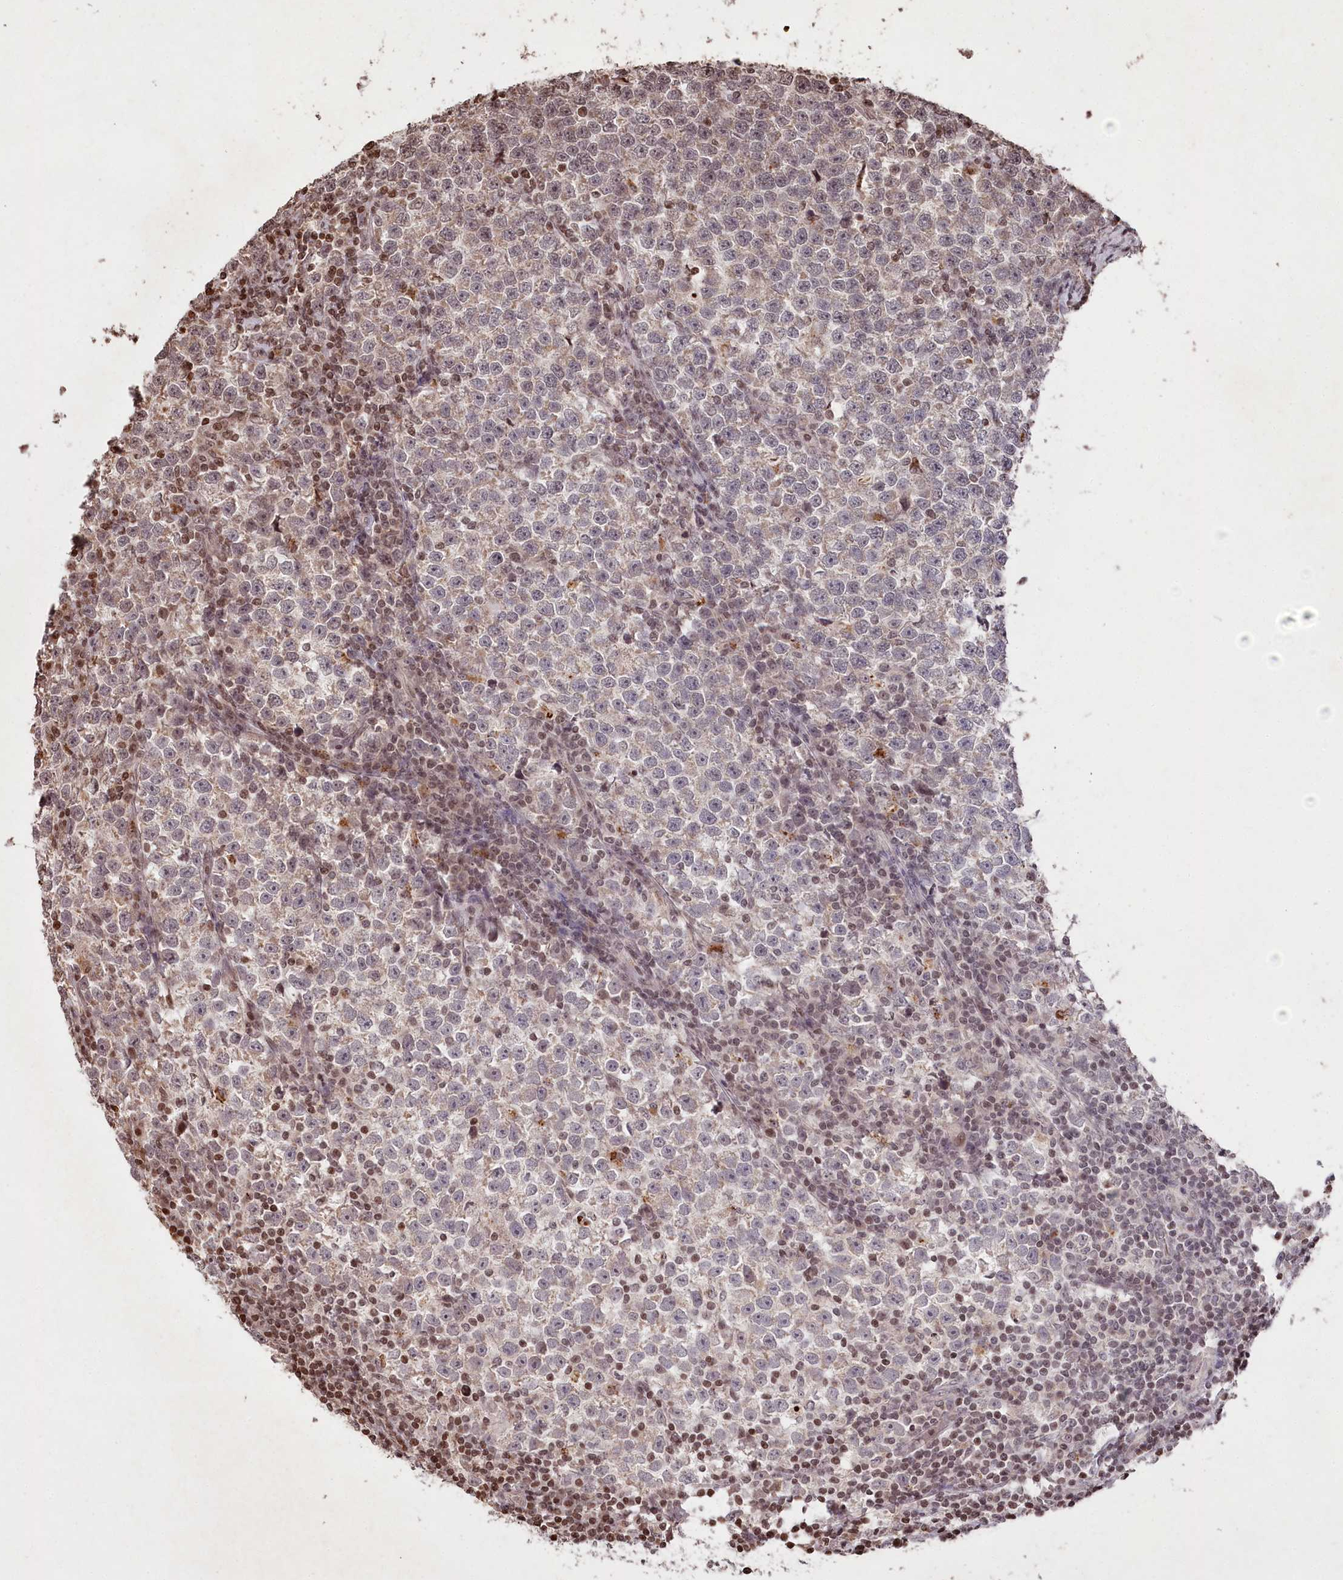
{"staining": {"intensity": "weak", "quantity": "<25%", "location": "cytoplasmic/membranous"}, "tissue": "testis cancer", "cell_type": "Tumor cells", "image_type": "cancer", "snomed": [{"axis": "morphology", "description": "Normal tissue, NOS"}, {"axis": "morphology", "description": "Seminoma, NOS"}, {"axis": "topography", "description": "Testis"}], "caption": "An immunohistochemistry (IHC) micrograph of seminoma (testis) is shown. There is no staining in tumor cells of seminoma (testis). The staining was performed using DAB (3,3'-diaminobenzidine) to visualize the protein expression in brown, while the nuclei were stained in blue with hematoxylin (Magnification: 20x).", "gene": "CCSER2", "patient": {"sex": "male", "age": 43}}